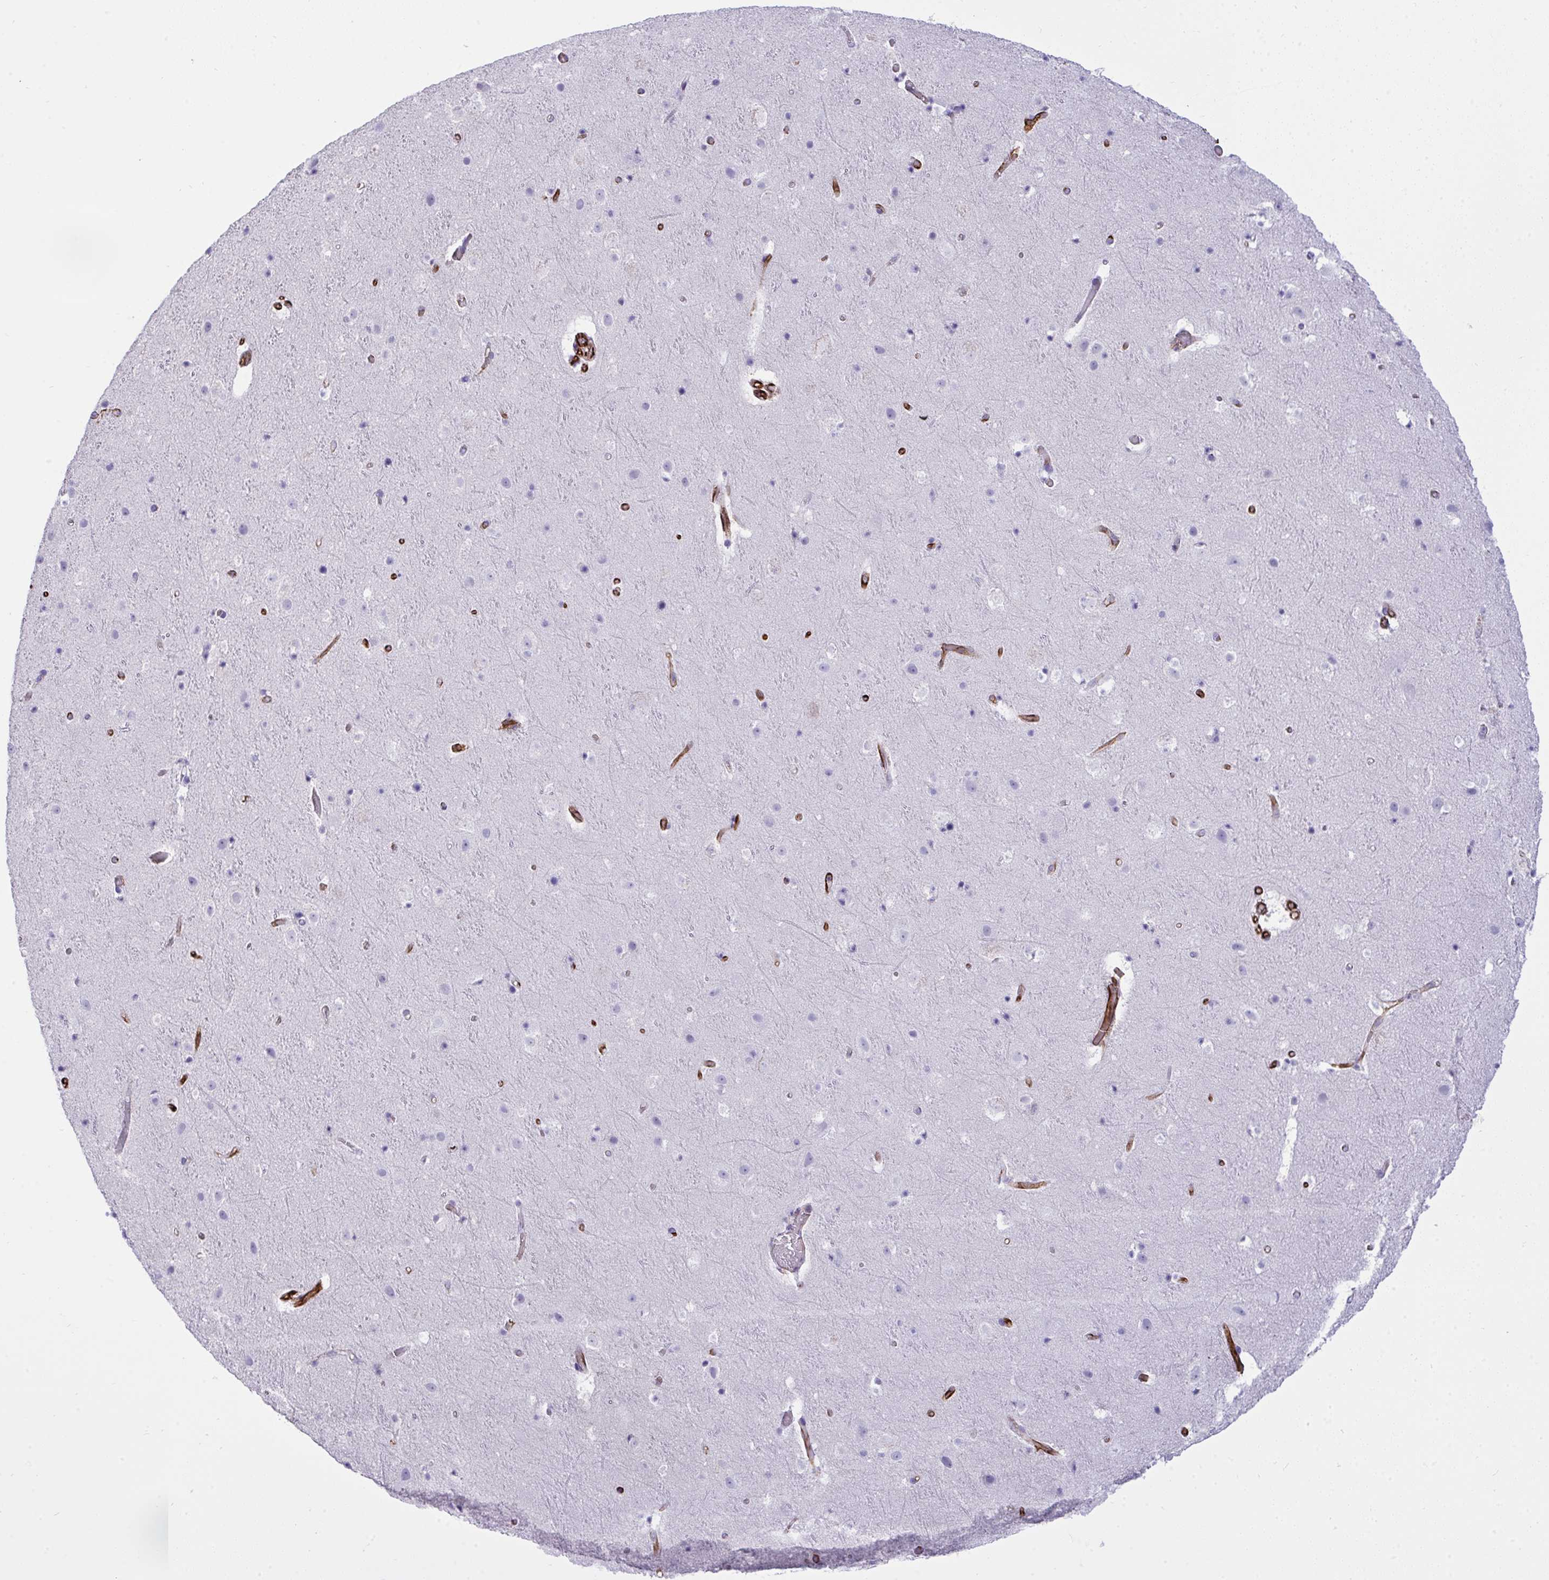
{"staining": {"intensity": "strong", "quantity": "25%-75%", "location": "cytoplasmic/membranous"}, "tissue": "cerebral cortex", "cell_type": "Endothelial cells", "image_type": "normal", "snomed": [{"axis": "morphology", "description": "Normal tissue, NOS"}, {"axis": "topography", "description": "Cerebral cortex"}], "caption": "Cerebral cortex stained with IHC reveals strong cytoplasmic/membranous expression in about 25%-75% of endothelial cells.", "gene": "SLC35B1", "patient": {"sex": "female", "age": 42}}